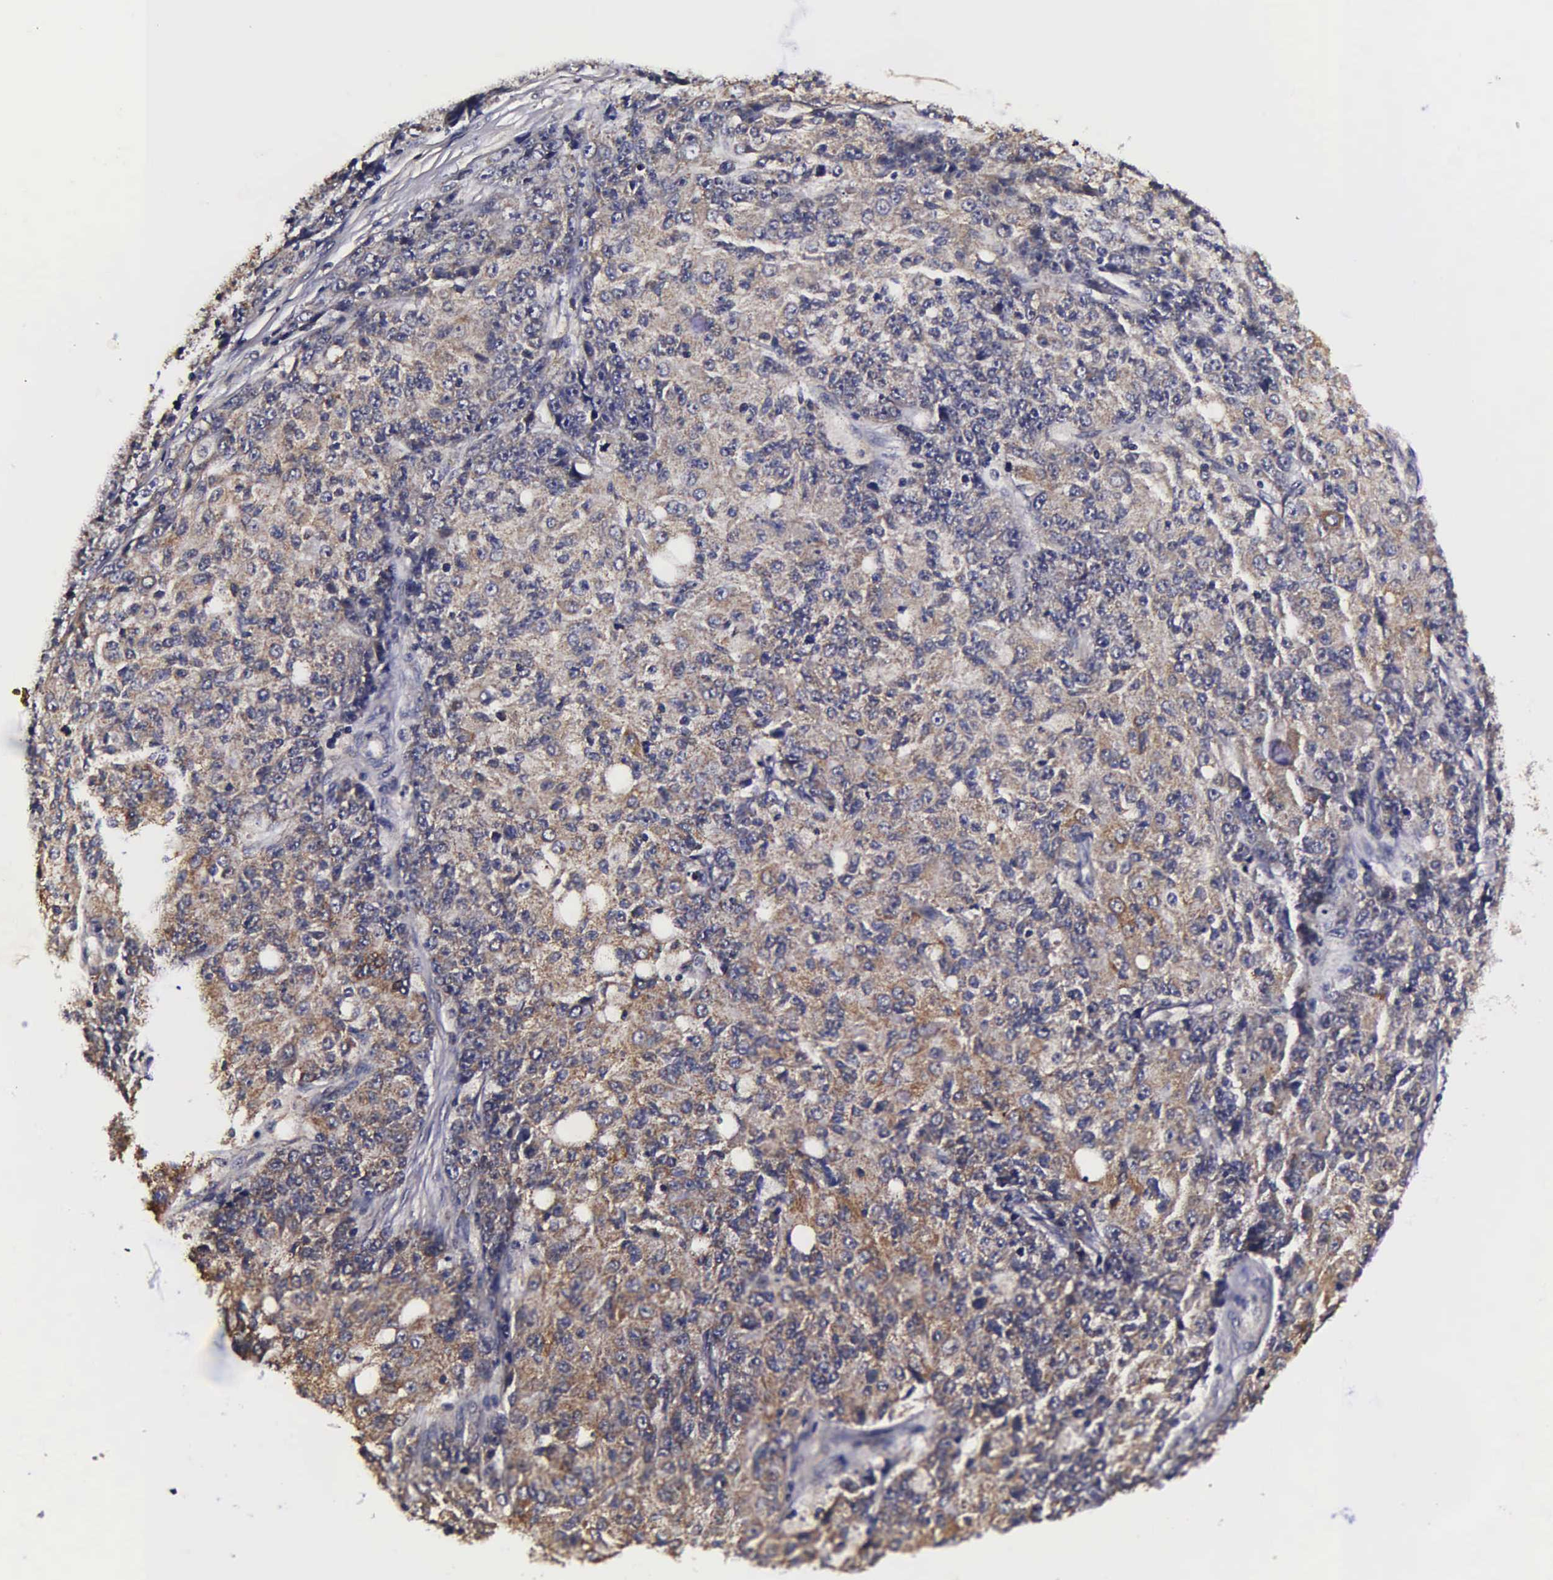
{"staining": {"intensity": "weak", "quantity": ">75%", "location": "cytoplasmic/membranous"}, "tissue": "ovarian cancer", "cell_type": "Tumor cells", "image_type": "cancer", "snomed": [{"axis": "morphology", "description": "Carcinoma, endometroid"}, {"axis": "topography", "description": "Ovary"}], "caption": "Immunohistochemistry (IHC) of human ovarian endometroid carcinoma displays low levels of weak cytoplasmic/membranous positivity in approximately >75% of tumor cells.", "gene": "PSMA3", "patient": {"sex": "female", "age": 42}}